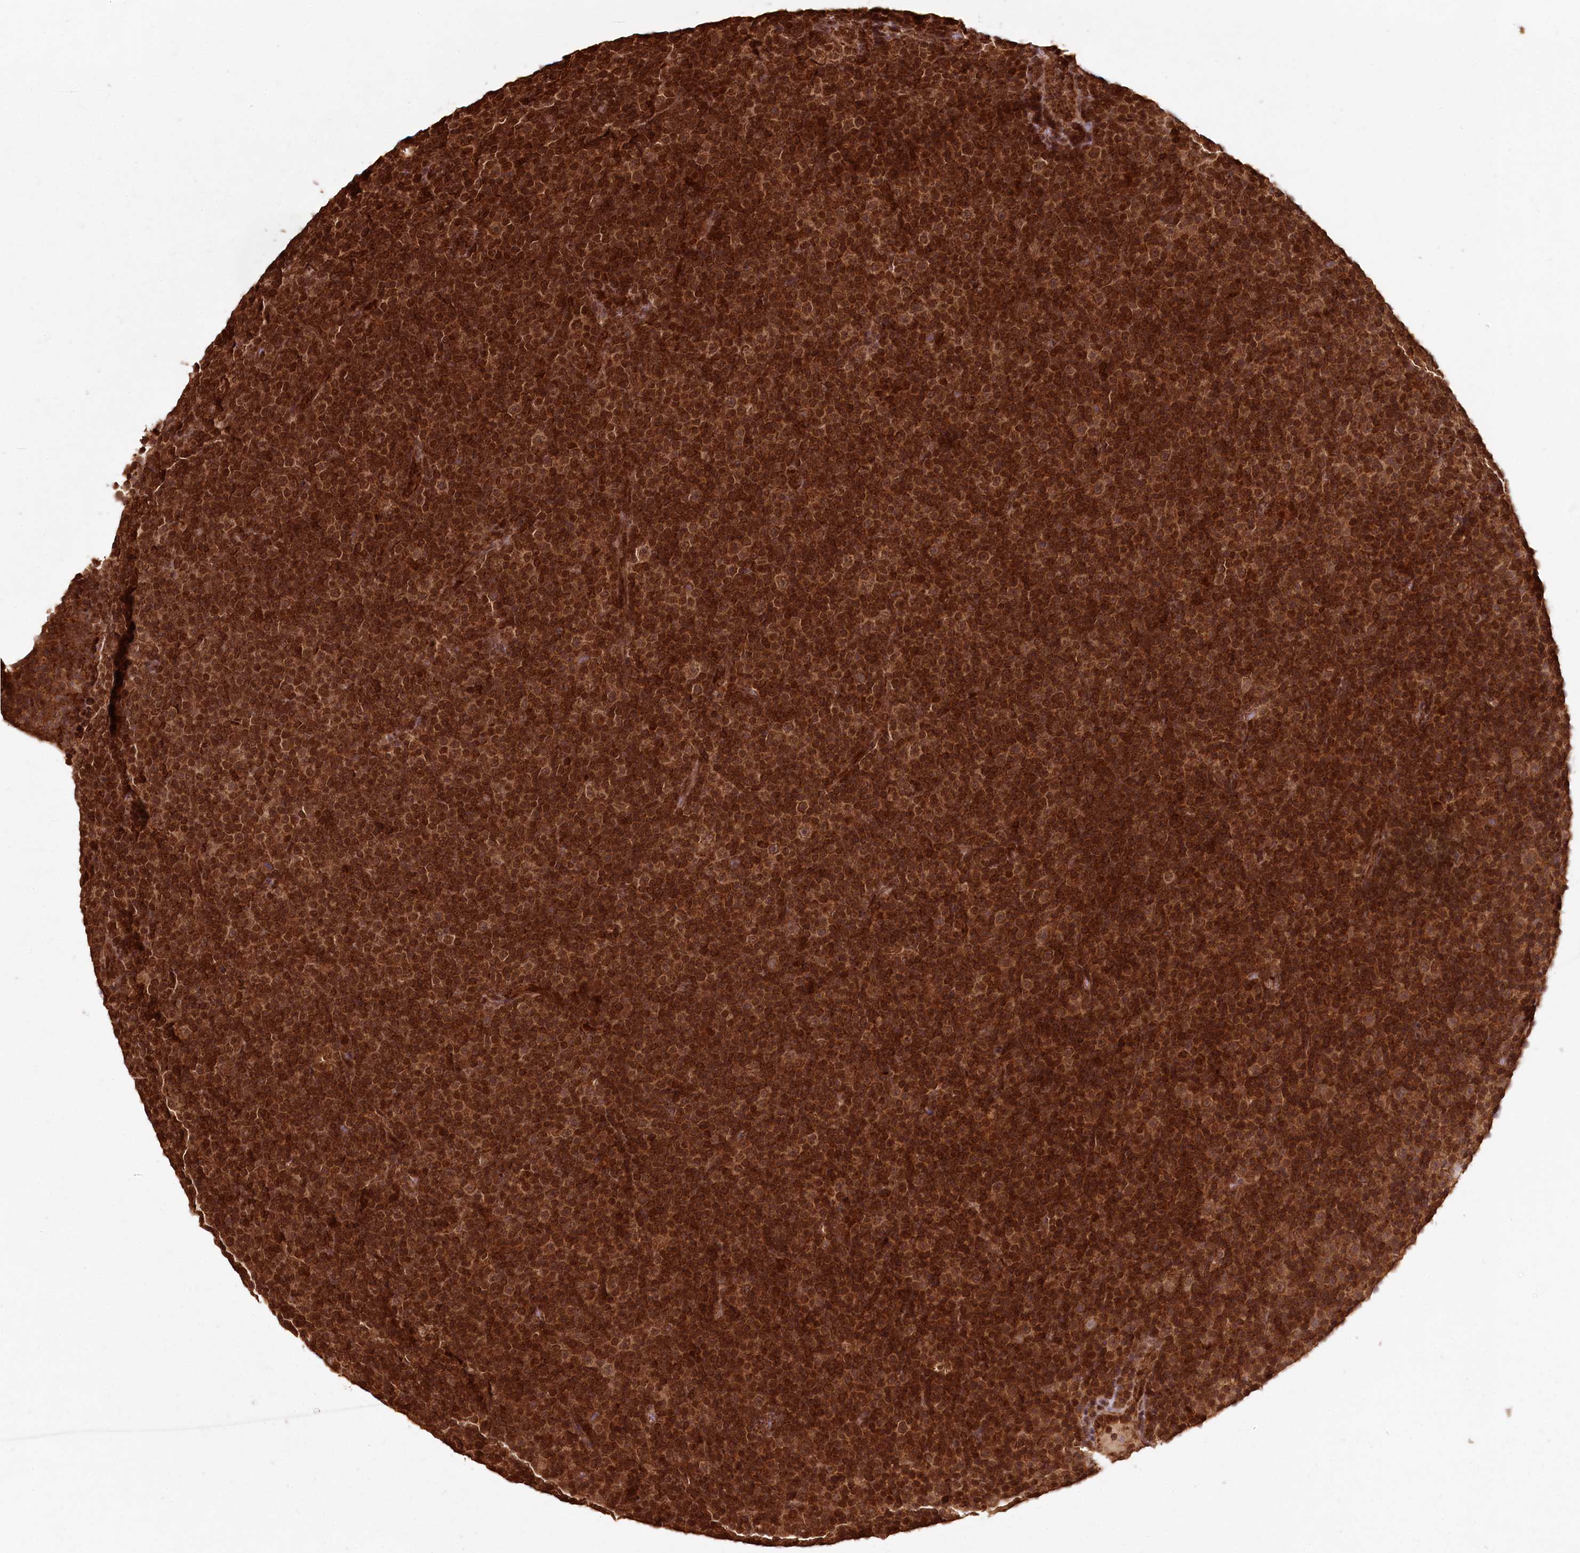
{"staining": {"intensity": "strong", "quantity": ">75%", "location": "cytoplasmic/membranous,nuclear"}, "tissue": "lymphoma", "cell_type": "Tumor cells", "image_type": "cancer", "snomed": [{"axis": "morphology", "description": "Malignant lymphoma, non-Hodgkin's type, Low grade"}, {"axis": "topography", "description": "Lymph node"}], "caption": "Tumor cells show high levels of strong cytoplasmic/membranous and nuclear expression in about >75% of cells in human lymphoma.", "gene": "MICU1", "patient": {"sex": "female", "age": 67}}